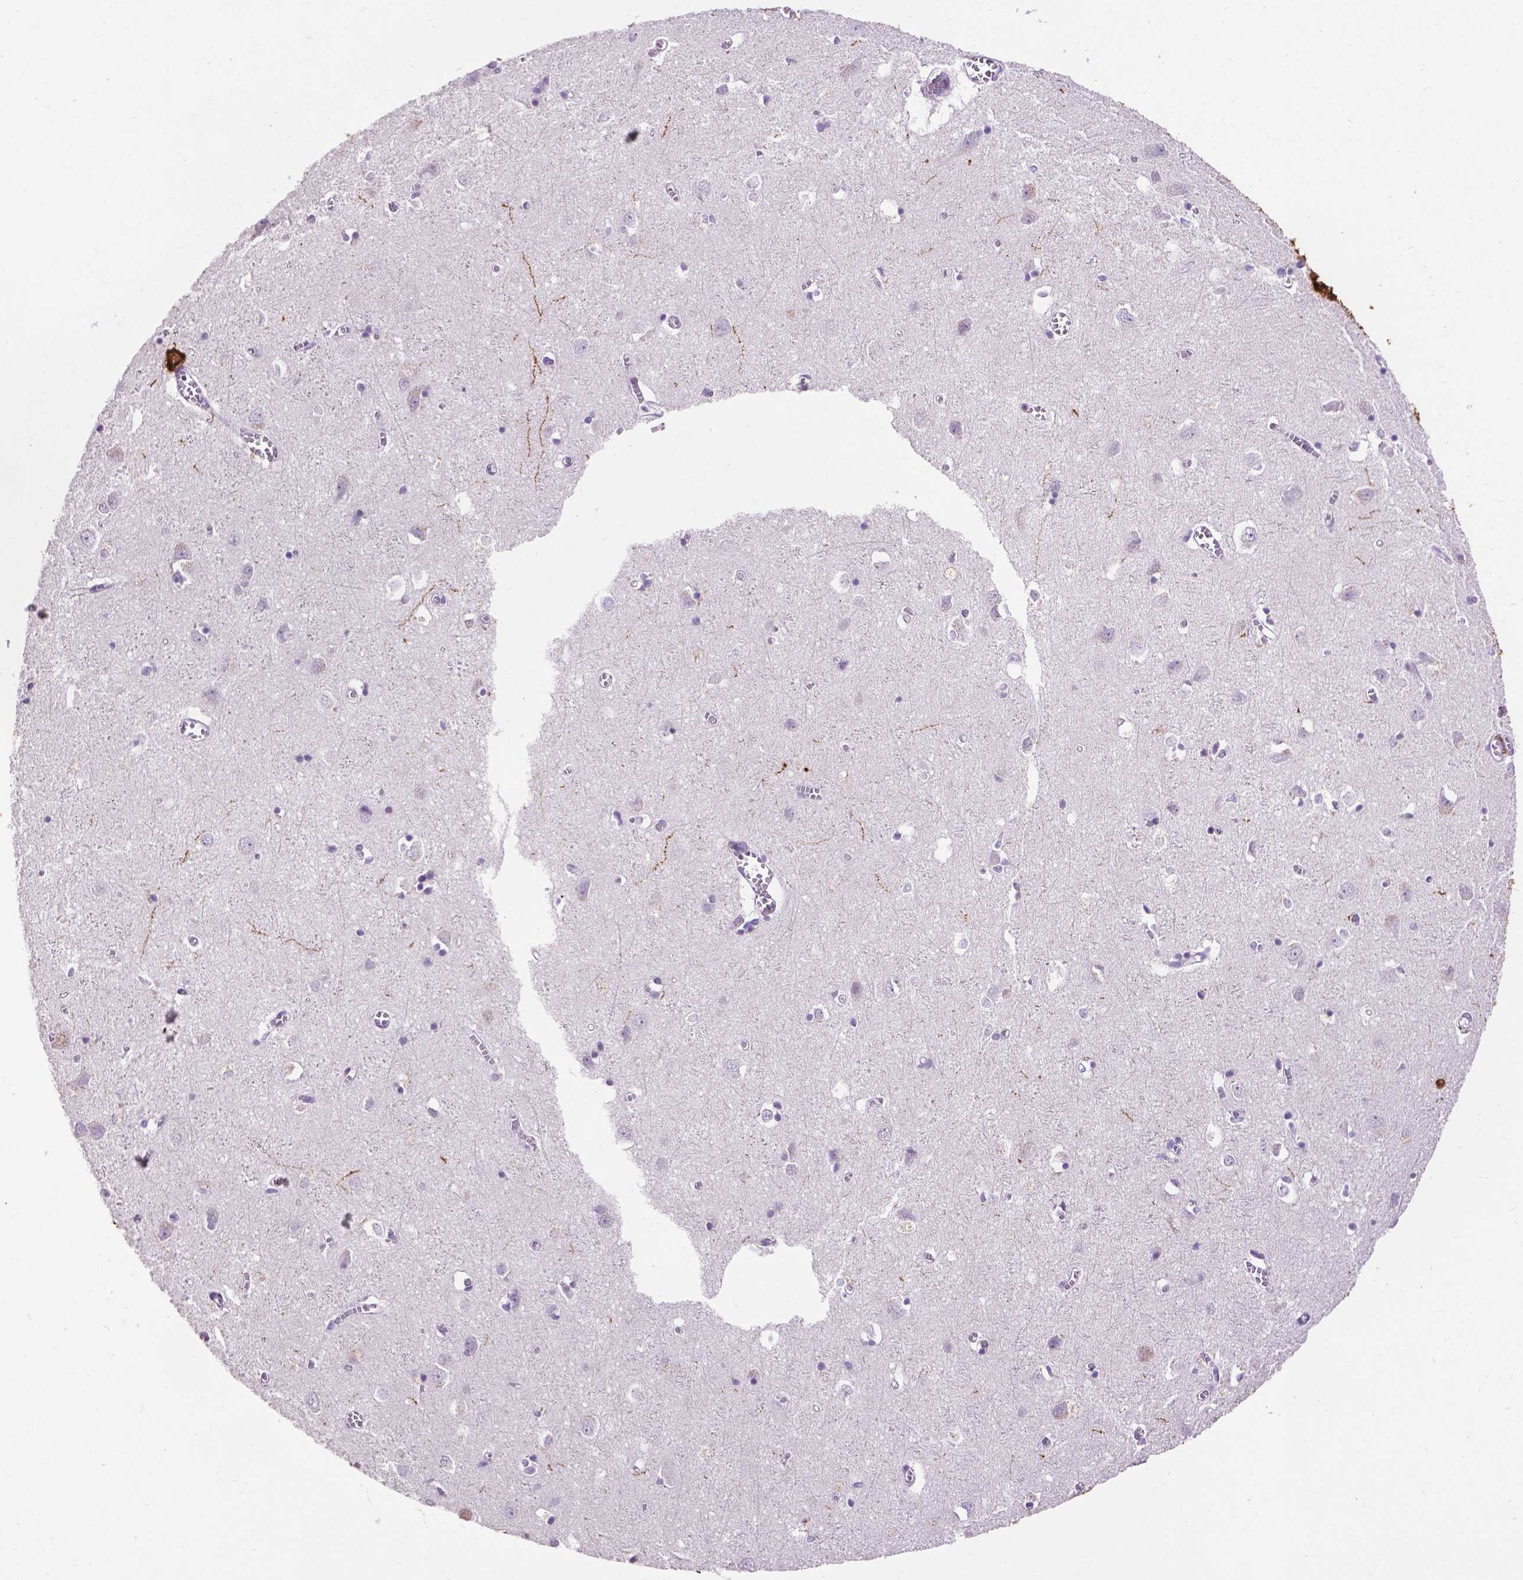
{"staining": {"intensity": "negative", "quantity": "none", "location": "none"}, "tissue": "cerebral cortex", "cell_type": "Endothelial cells", "image_type": "normal", "snomed": [{"axis": "morphology", "description": "Normal tissue, NOS"}, {"axis": "topography", "description": "Cerebral cortex"}], "caption": "Cerebral cortex stained for a protein using IHC displays no staining endothelial cells.", "gene": "TH", "patient": {"sex": "male", "age": 70}}